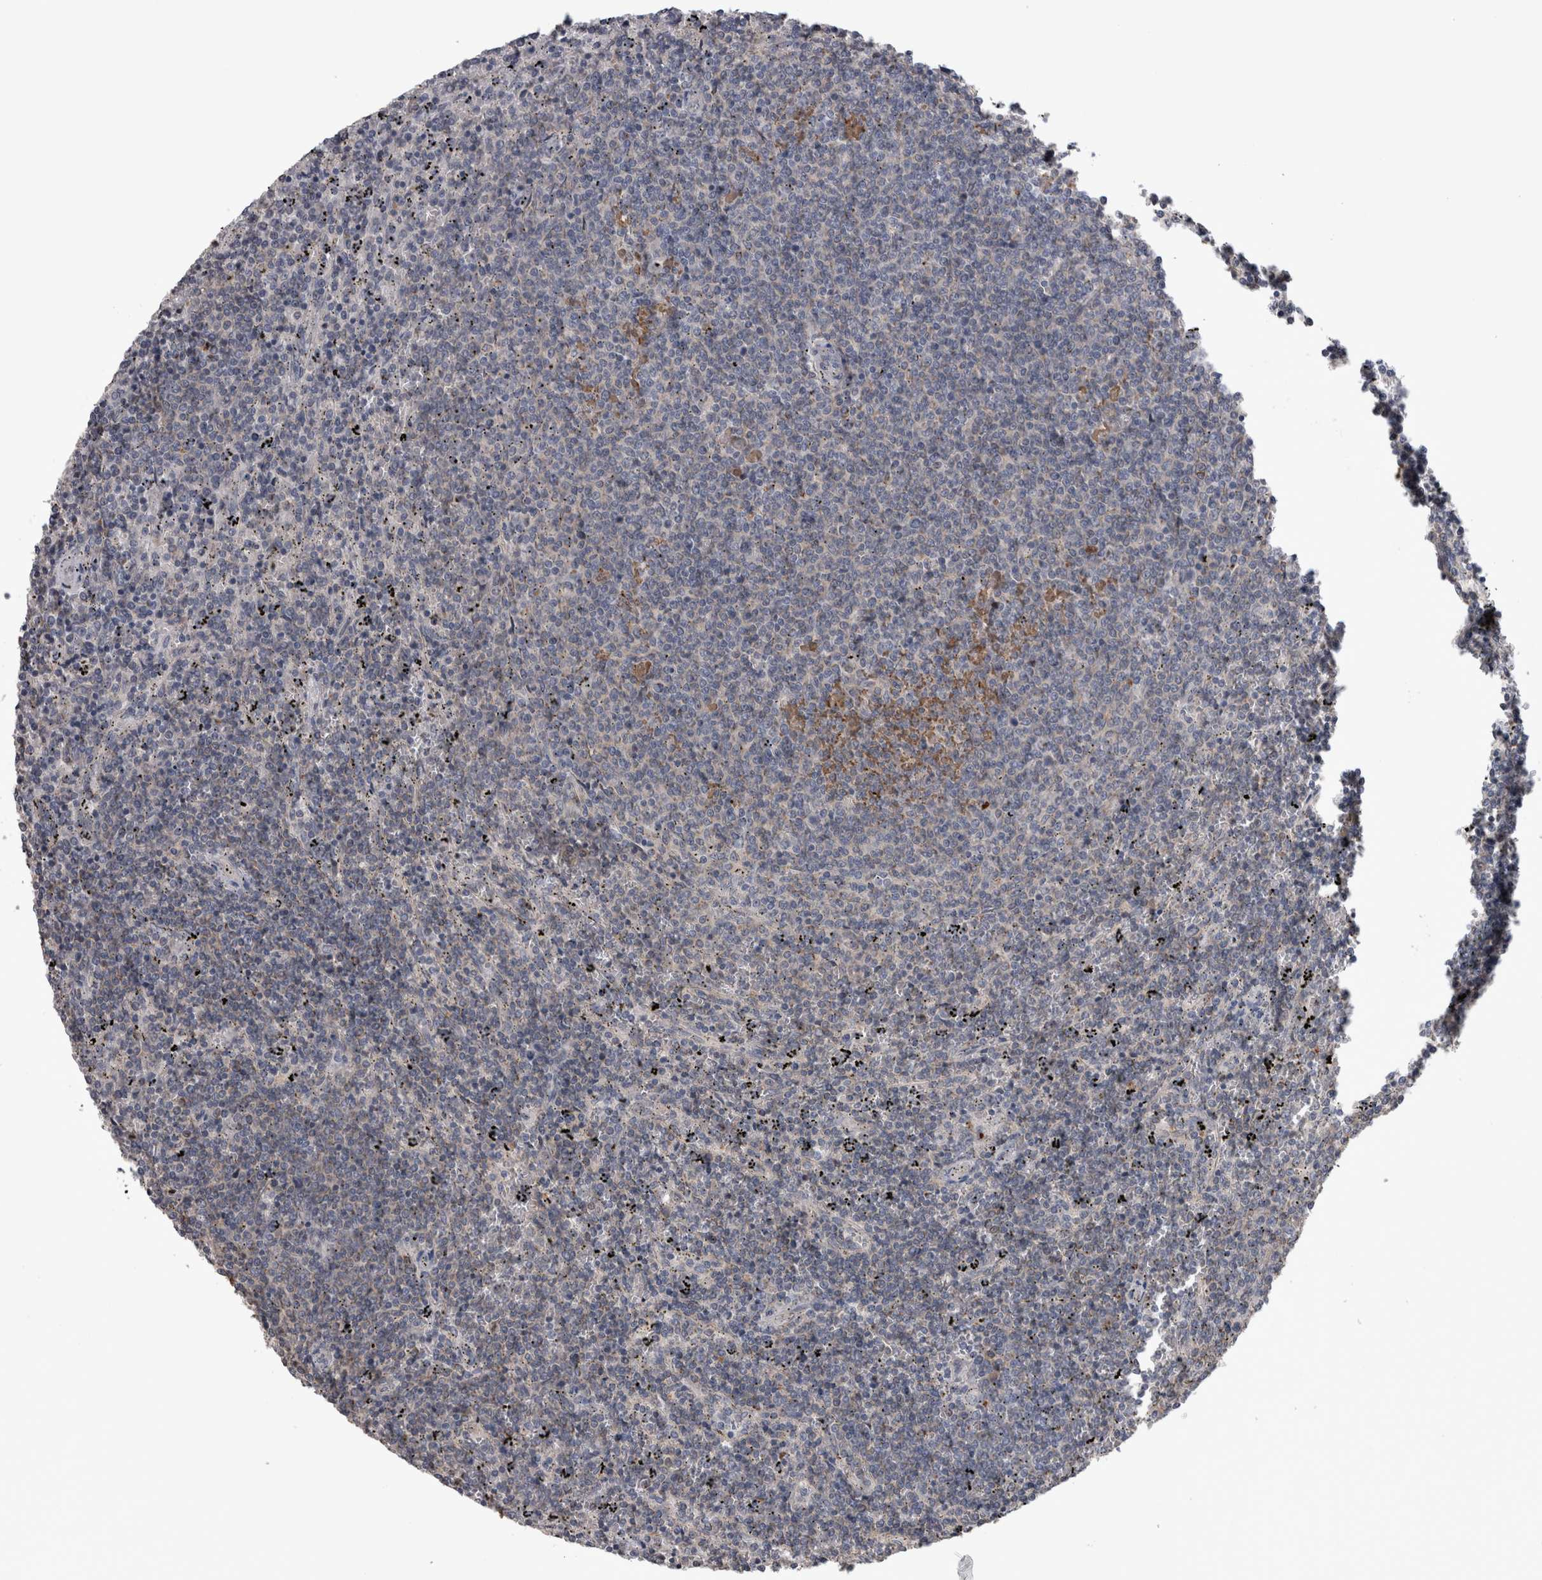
{"staining": {"intensity": "negative", "quantity": "none", "location": "none"}, "tissue": "lymphoma", "cell_type": "Tumor cells", "image_type": "cancer", "snomed": [{"axis": "morphology", "description": "Malignant lymphoma, non-Hodgkin's type, Low grade"}, {"axis": "topography", "description": "Spleen"}], "caption": "Tumor cells show no significant protein expression in lymphoma.", "gene": "STC1", "patient": {"sex": "female", "age": 50}}